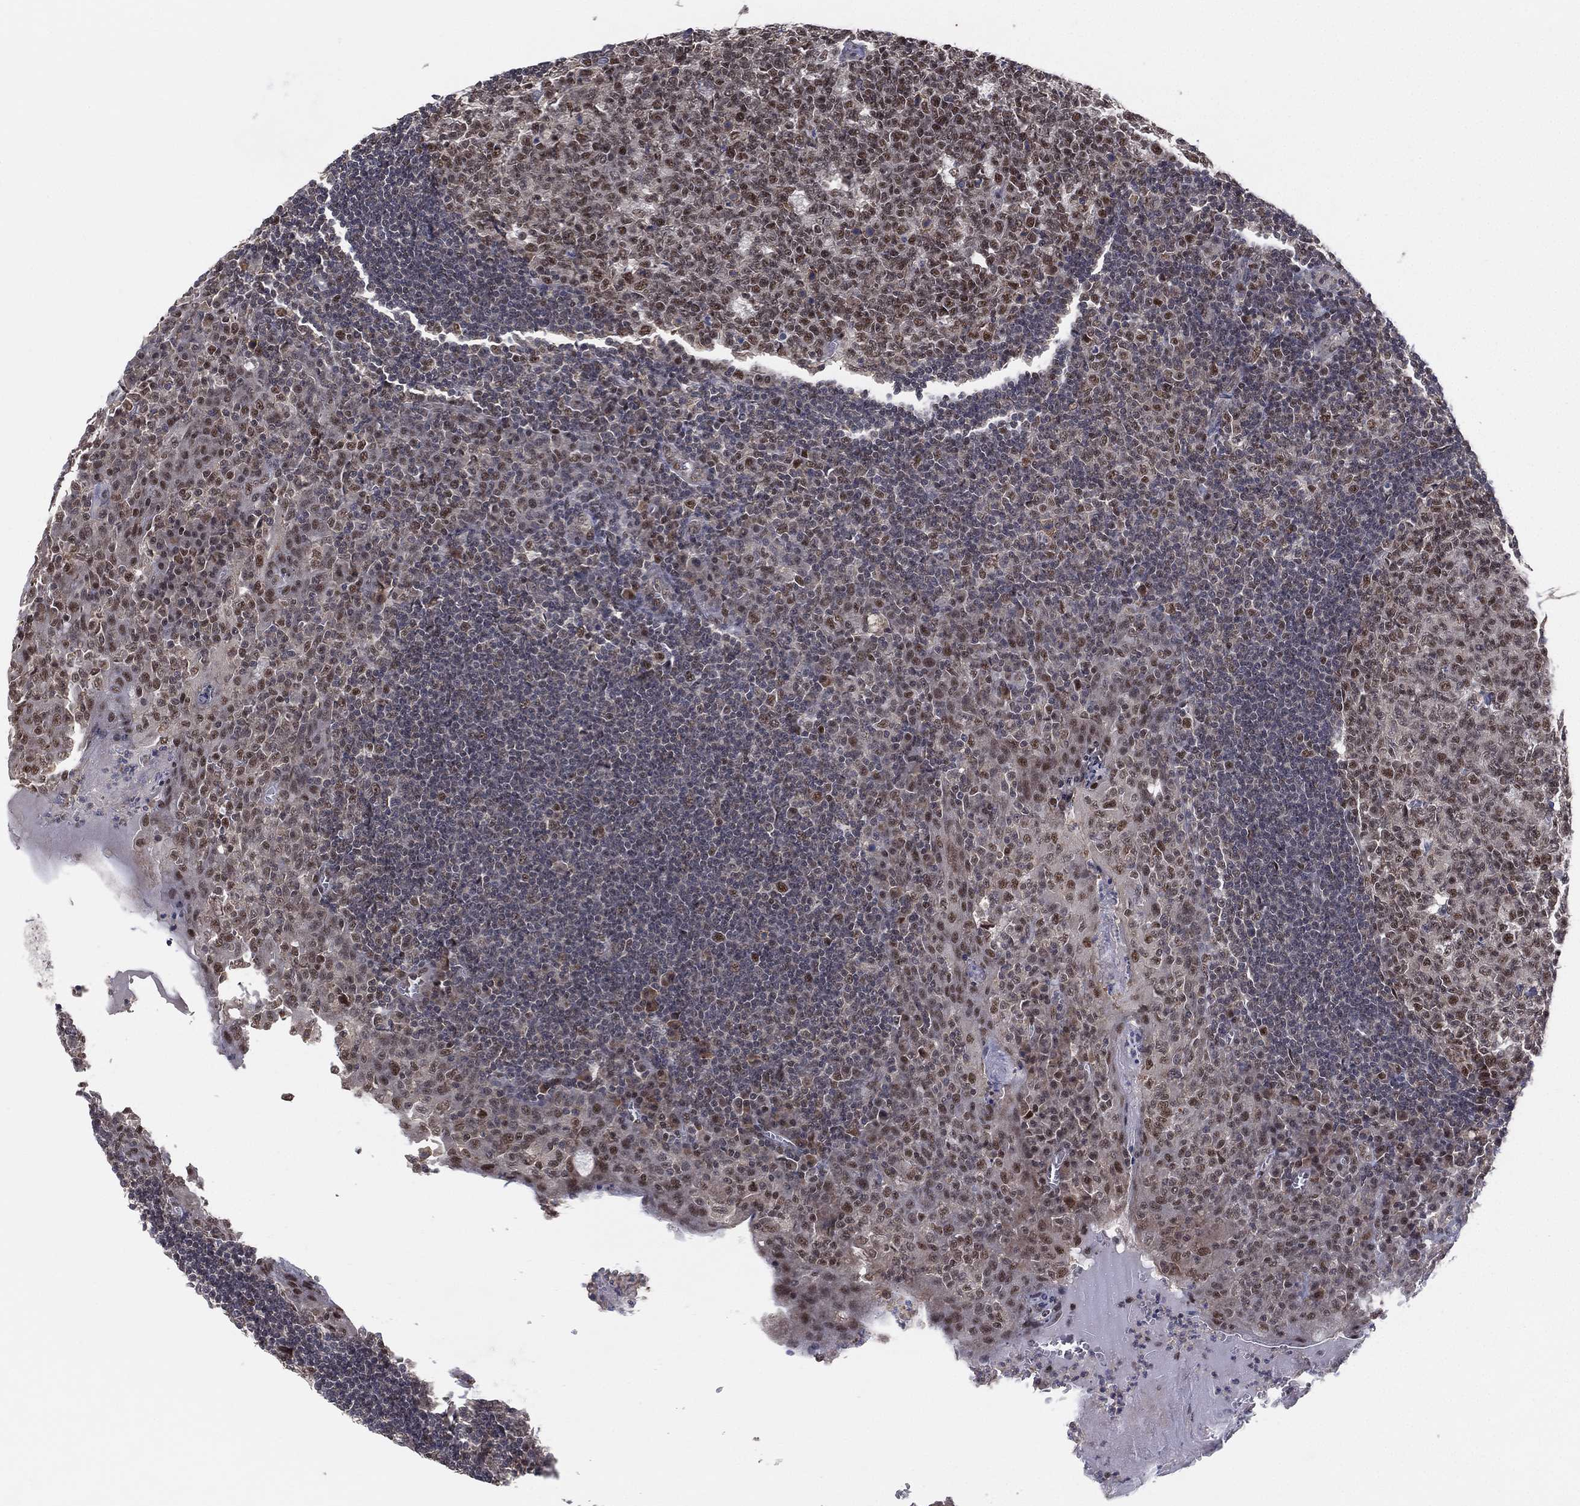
{"staining": {"intensity": "moderate", "quantity": "25%-75%", "location": "nuclear"}, "tissue": "tonsil", "cell_type": "Germinal center cells", "image_type": "normal", "snomed": [{"axis": "morphology", "description": "Normal tissue, NOS"}, {"axis": "topography", "description": "Tonsil"}], "caption": "This histopathology image displays immunohistochemistry (IHC) staining of normal human tonsil, with medium moderate nuclear expression in approximately 25%-75% of germinal center cells.", "gene": "DGCR8", "patient": {"sex": "female", "age": 13}}